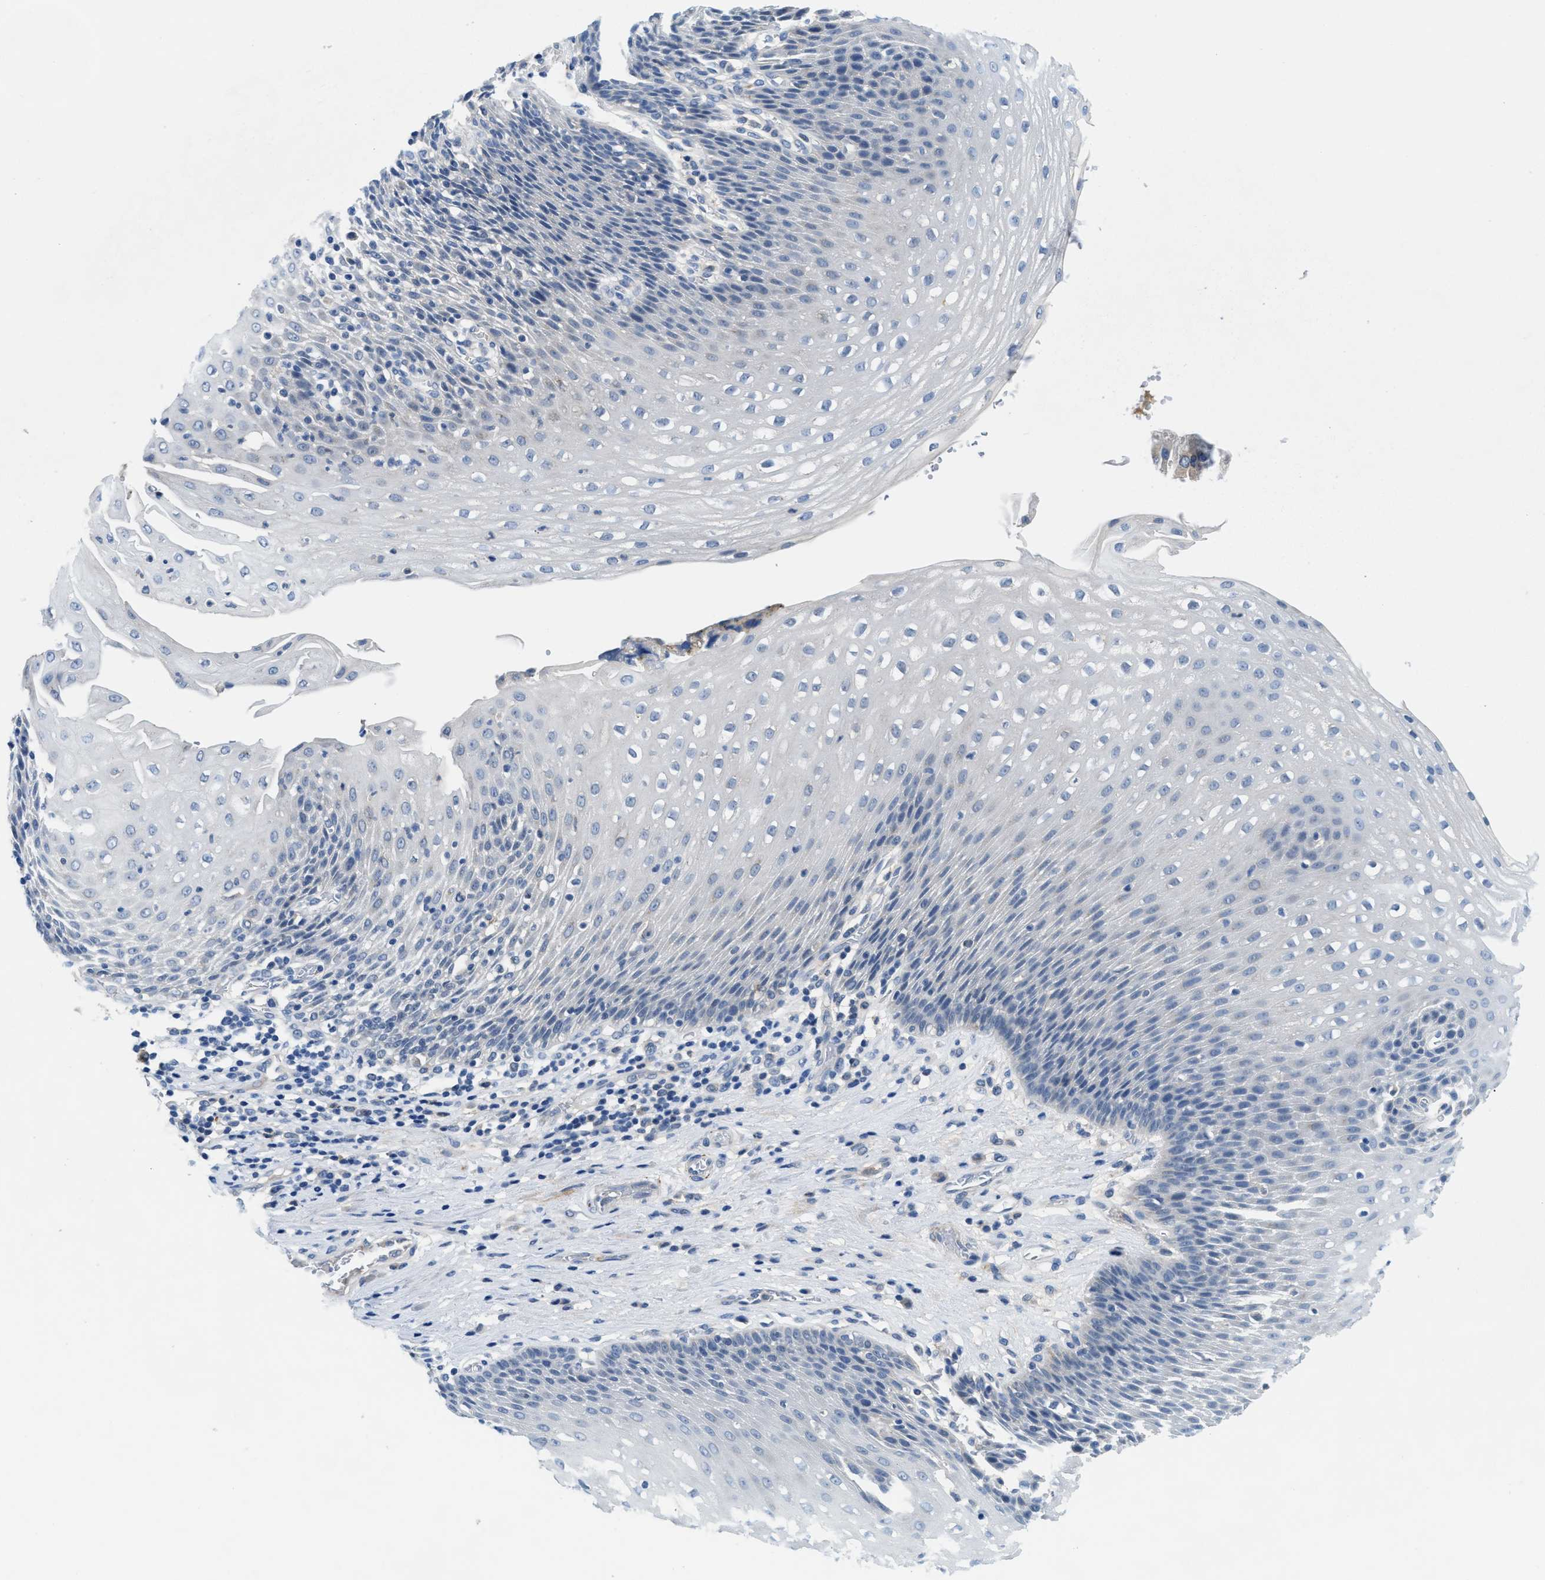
{"staining": {"intensity": "negative", "quantity": "none", "location": "none"}, "tissue": "esophagus", "cell_type": "Squamous epithelial cells", "image_type": "normal", "snomed": [{"axis": "morphology", "description": "Normal tissue, NOS"}, {"axis": "topography", "description": "Esophagus"}], "caption": "This is a histopathology image of immunohistochemistry staining of benign esophagus, which shows no positivity in squamous epithelial cells. (DAB immunohistochemistry (IHC) with hematoxylin counter stain).", "gene": "TSPAN3", "patient": {"sex": "male", "age": 48}}